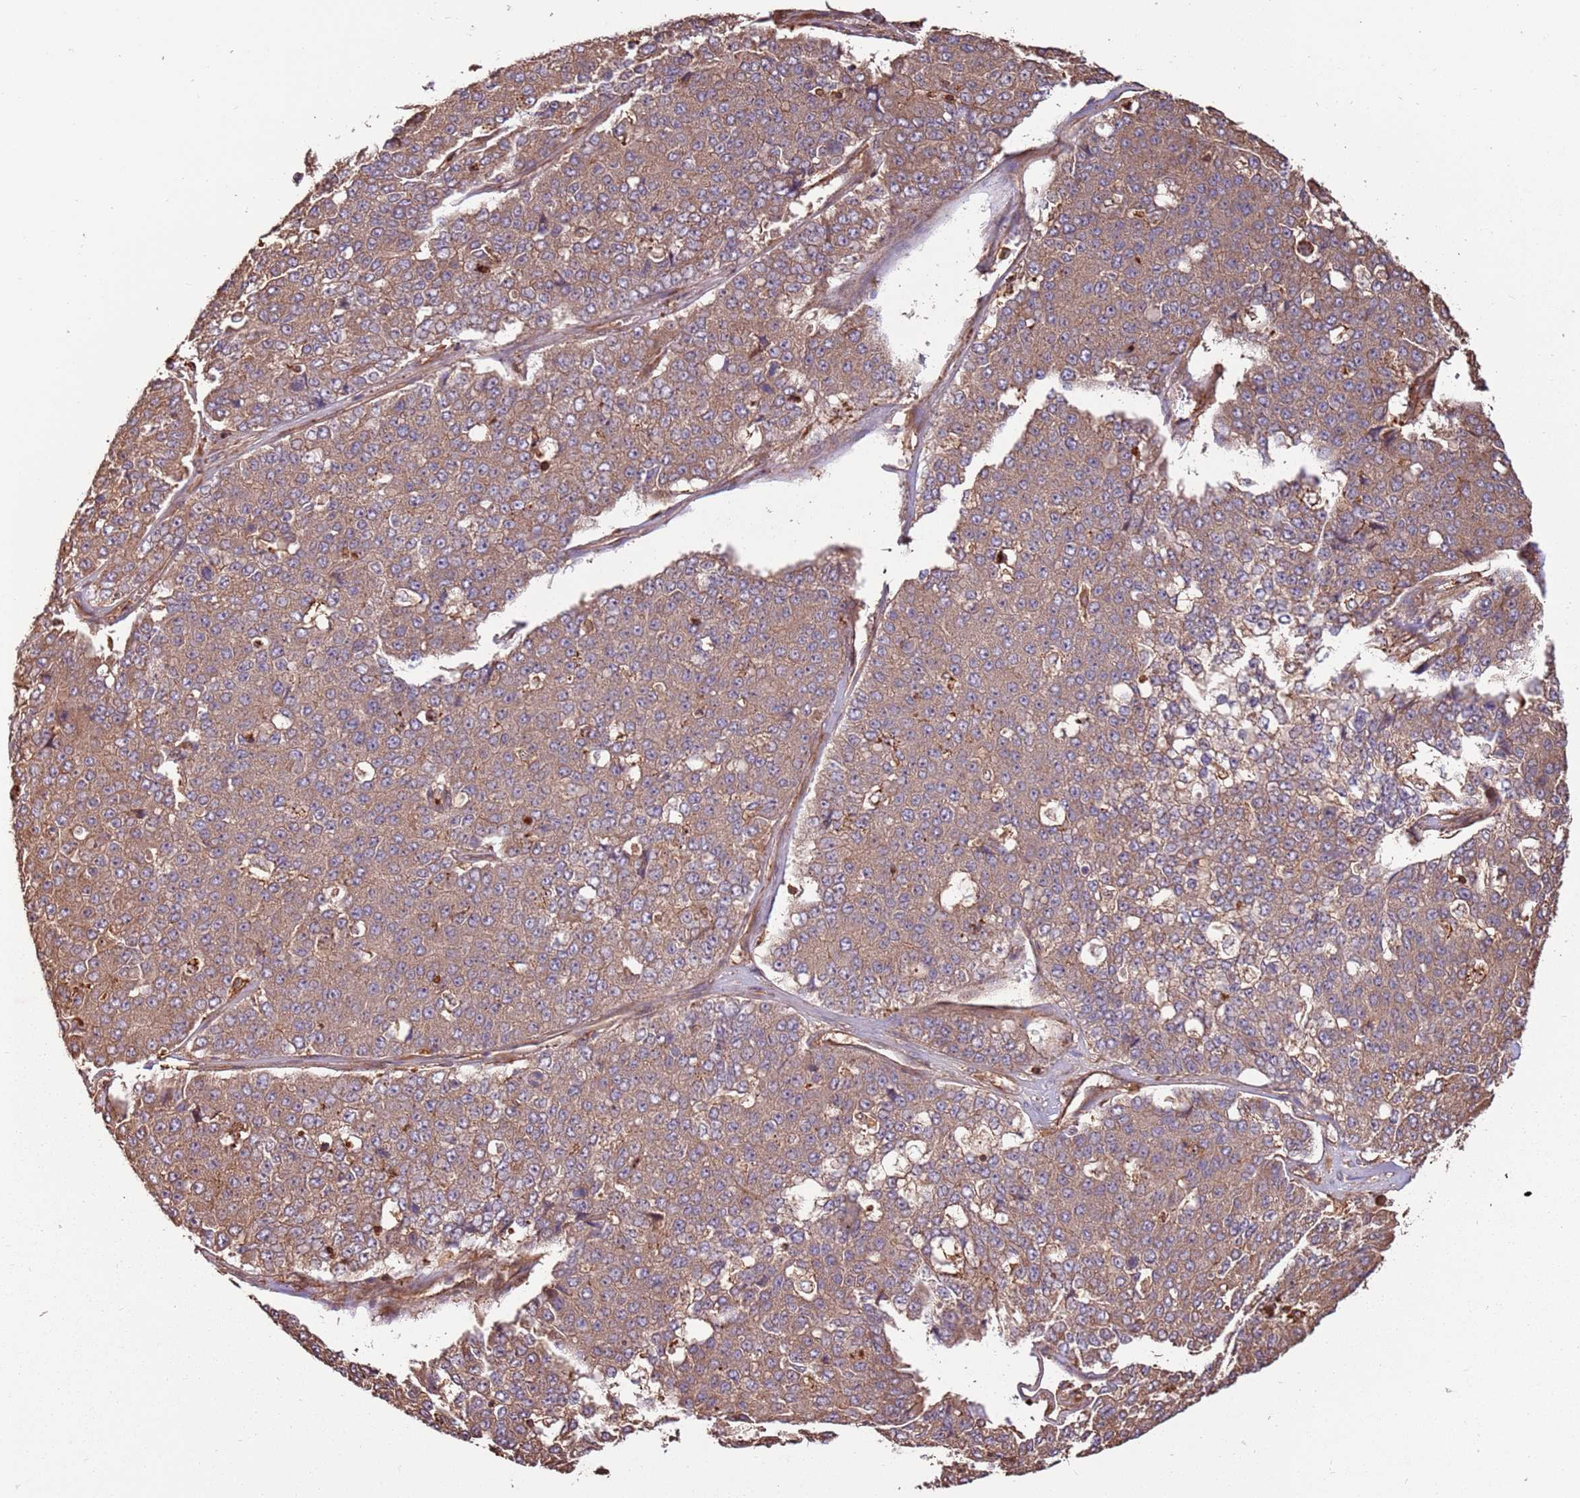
{"staining": {"intensity": "weak", "quantity": ">75%", "location": "cytoplasmic/membranous"}, "tissue": "pancreatic cancer", "cell_type": "Tumor cells", "image_type": "cancer", "snomed": [{"axis": "morphology", "description": "Adenocarcinoma, NOS"}, {"axis": "topography", "description": "Pancreas"}], "caption": "A photomicrograph of human pancreatic cancer (adenocarcinoma) stained for a protein reveals weak cytoplasmic/membranous brown staining in tumor cells. (IHC, brightfield microscopy, high magnification).", "gene": "ACVR2A", "patient": {"sex": "male", "age": 50}}